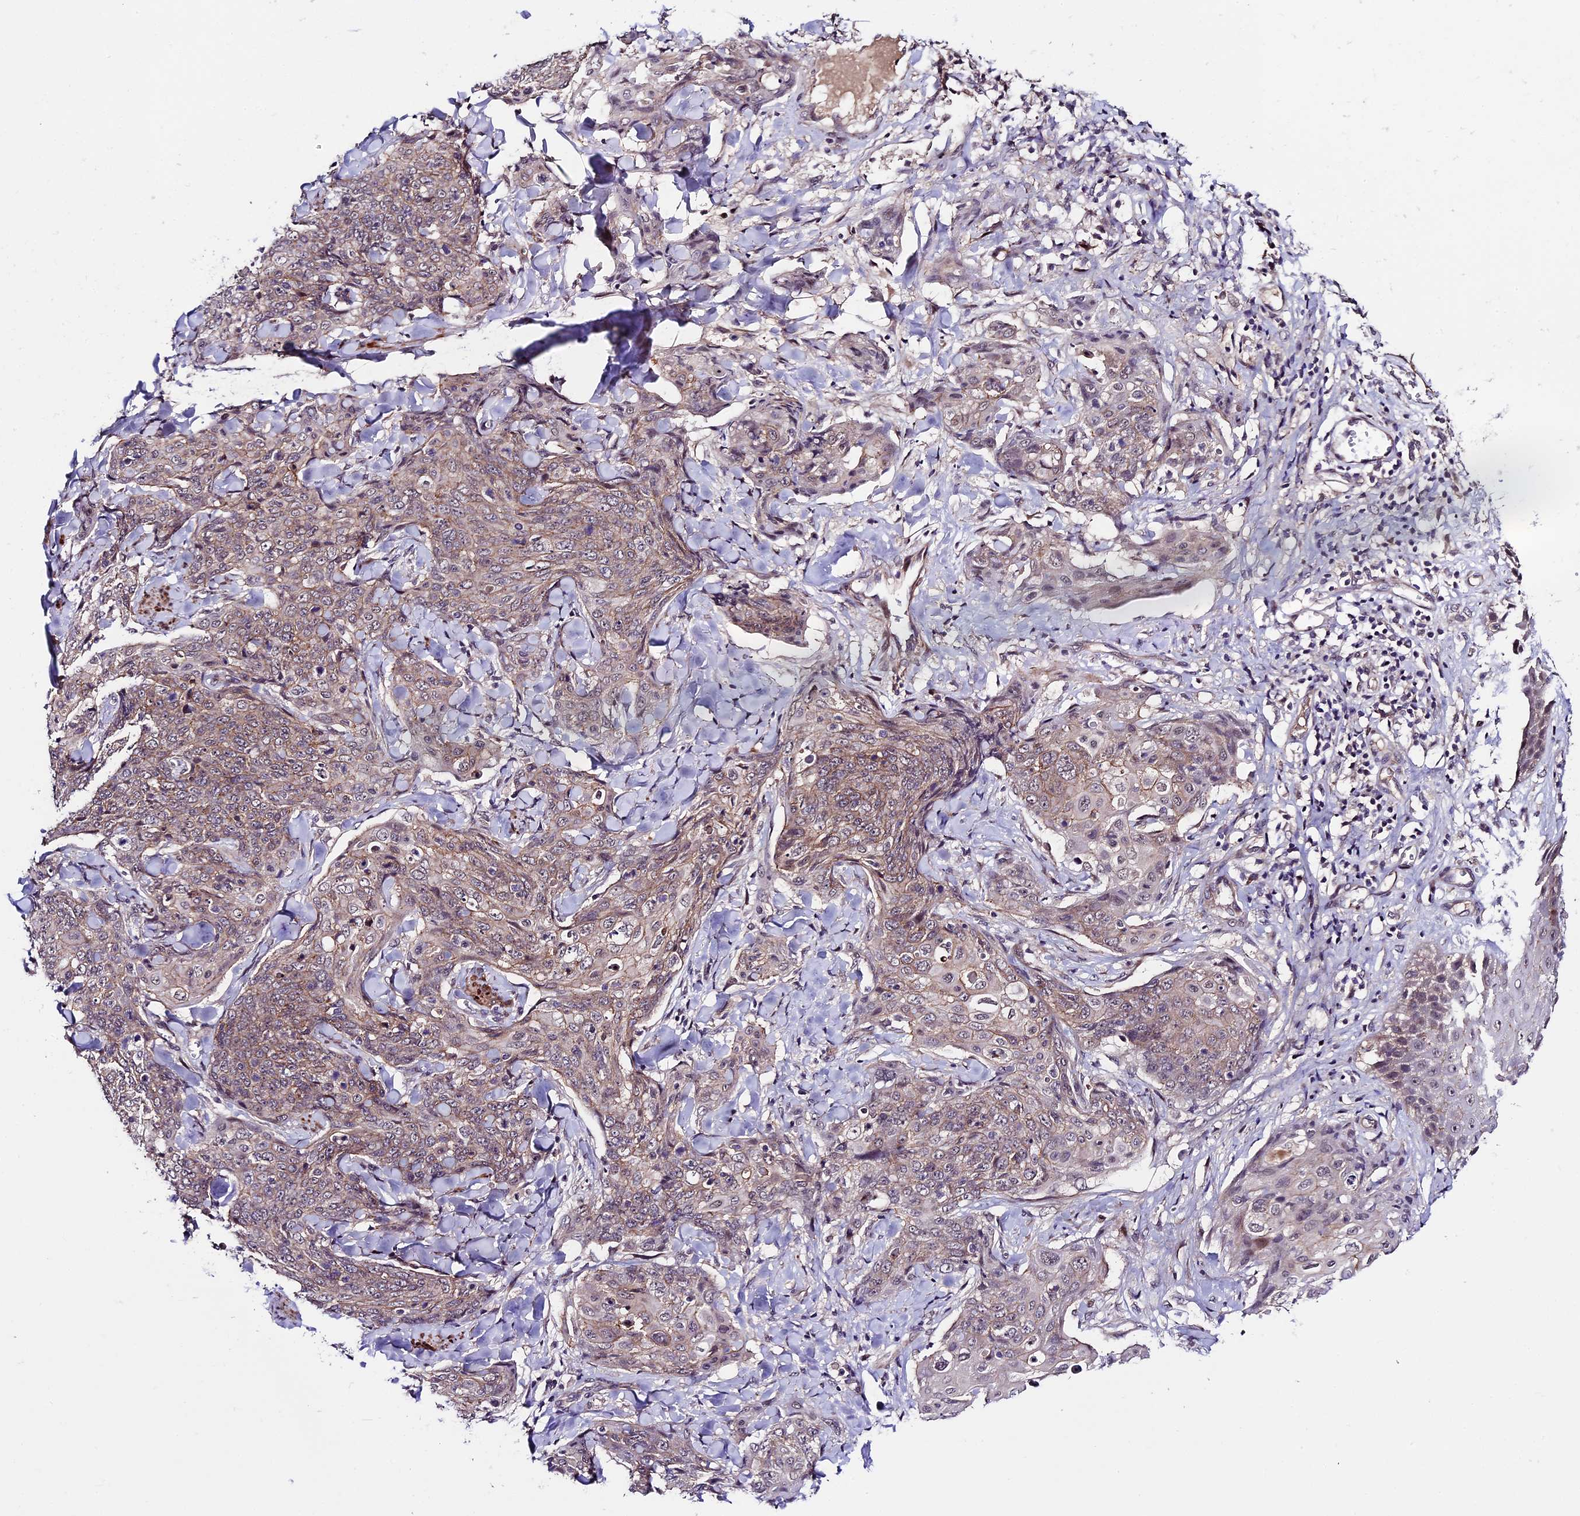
{"staining": {"intensity": "weak", "quantity": "25%-75%", "location": "cytoplasmic/membranous"}, "tissue": "skin cancer", "cell_type": "Tumor cells", "image_type": "cancer", "snomed": [{"axis": "morphology", "description": "Squamous cell carcinoma, NOS"}, {"axis": "topography", "description": "Skin"}, {"axis": "topography", "description": "Vulva"}], "caption": "Protein staining of skin cancer (squamous cell carcinoma) tissue shows weak cytoplasmic/membranous staining in about 25%-75% of tumor cells. (DAB IHC, brown staining for protein, blue staining for nuclei).", "gene": "SIPA1L3", "patient": {"sex": "female", "age": 85}}